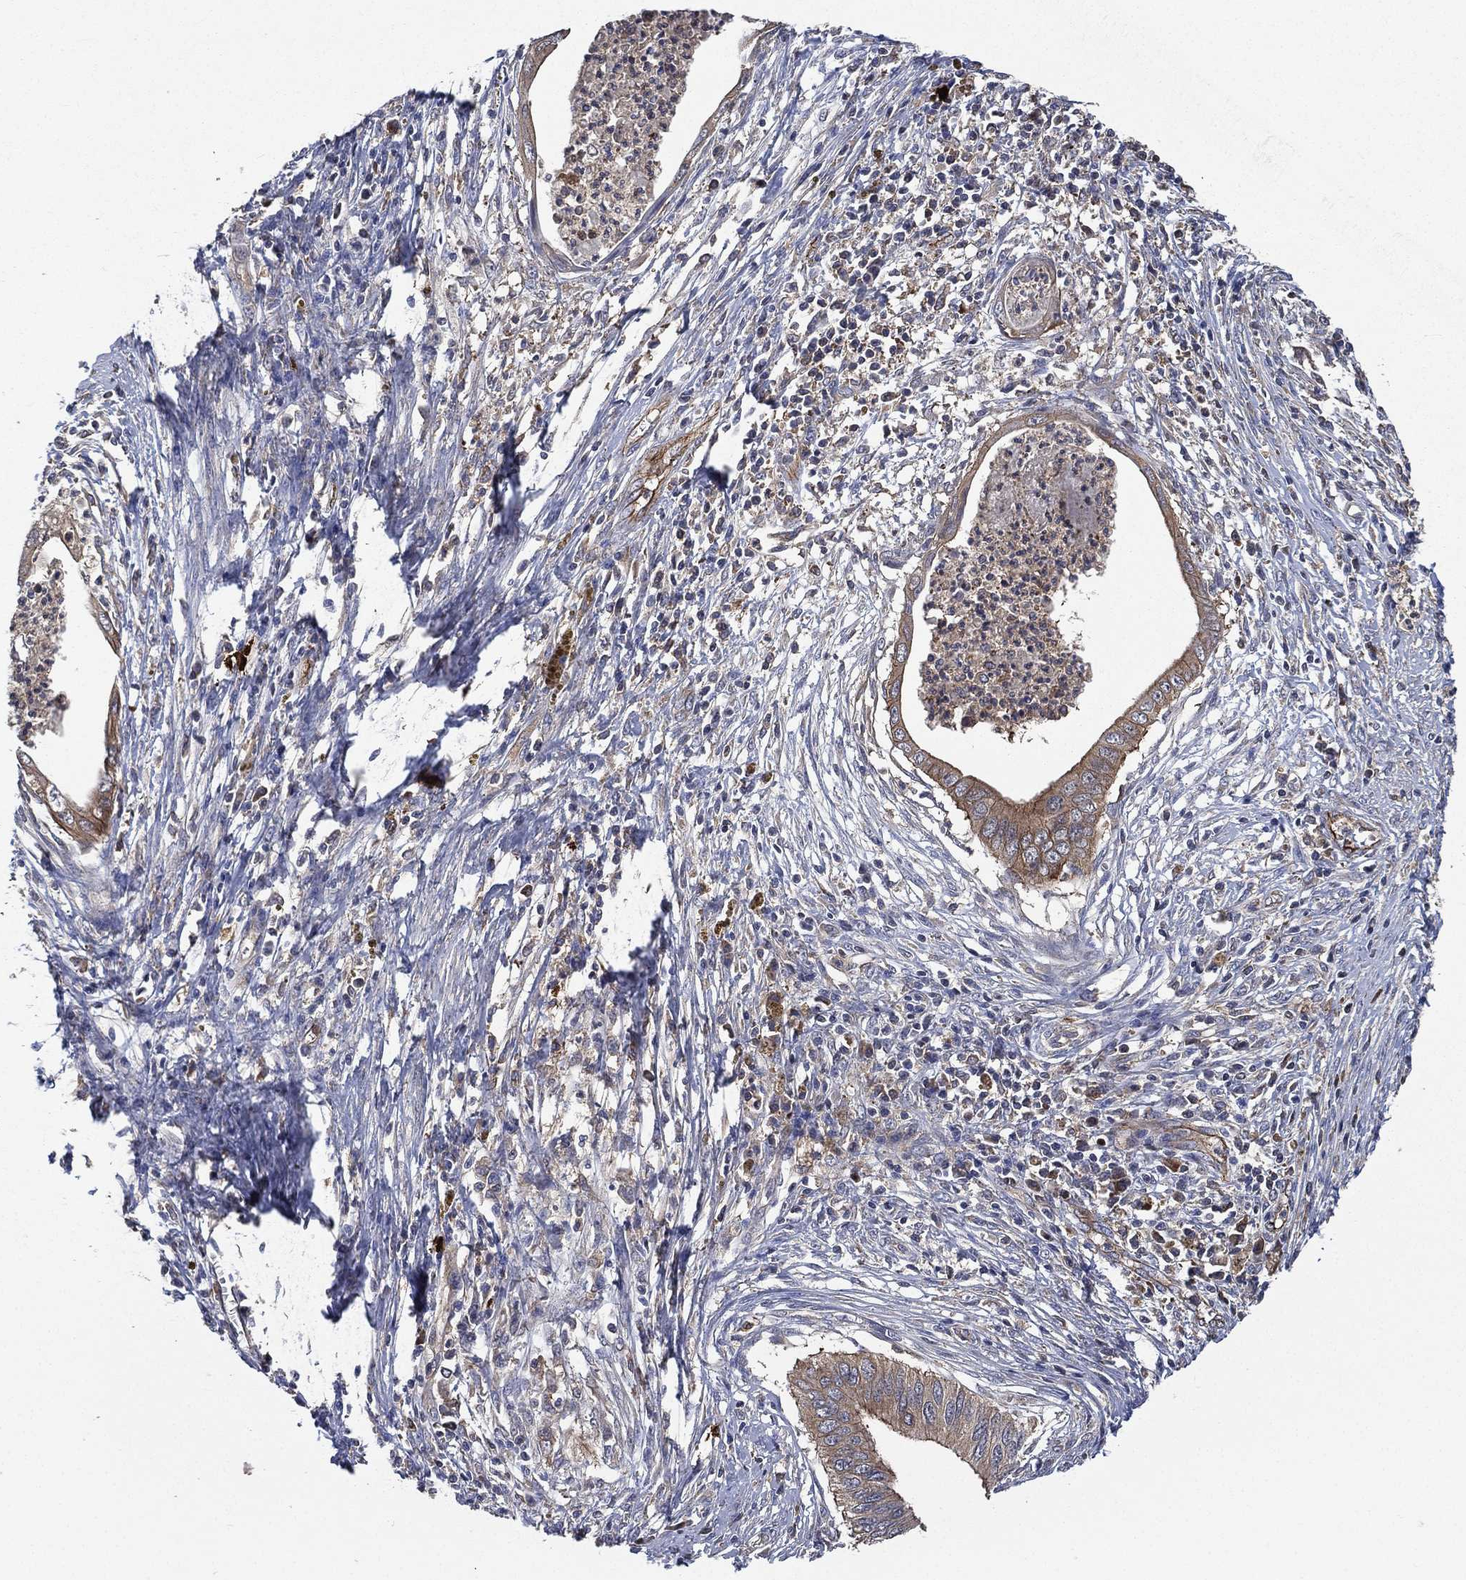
{"staining": {"intensity": "moderate", "quantity": "25%-75%", "location": "cytoplasmic/membranous"}, "tissue": "cervical cancer", "cell_type": "Tumor cells", "image_type": "cancer", "snomed": [{"axis": "morphology", "description": "Adenocarcinoma, NOS"}, {"axis": "topography", "description": "Cervix"}], "caption": "Cervical adenocarcinoma stained for a protein (brown) demonstrates moderate cytoplasmic/membranous positive expression in approximately 25%-75% of tumor cells.", "gene": "SMPD3", "patient": {"sex": "female", "age": 42}}